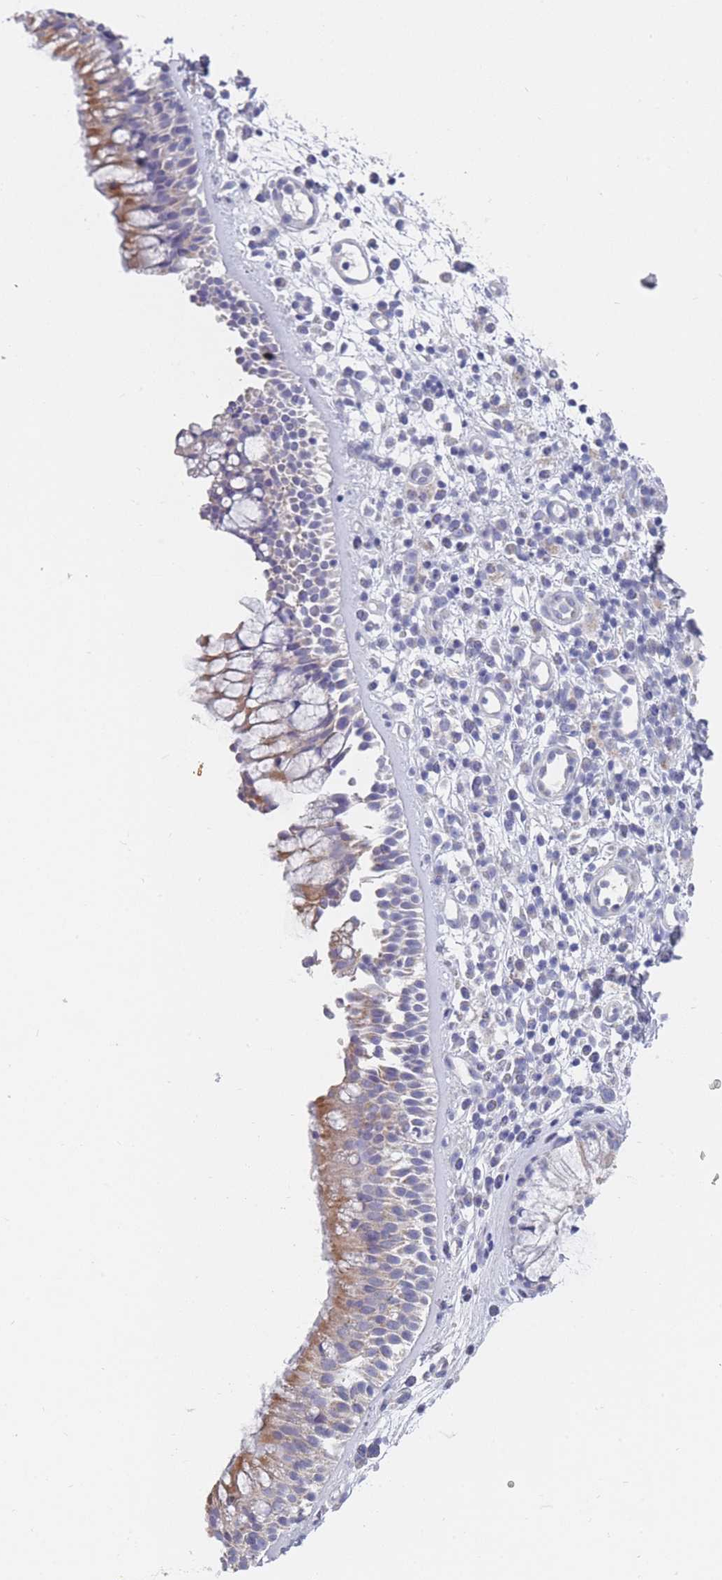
{"staining": {"intensity": "moderate", "quantity": "25%-75%", "location": "cytoplasmic/membranous"}, "tissue": "nasopharynx", "cell_type": "Respiratory epithelial cells", "image_type": "normal", "snomed": [{"axis": "morphology", "description": "Normal tissue, NOS"}, {"axis": "topography", "description": "Nasopharynx"}], "caption": "The image displays staining of benign nasopharynx, revealing moderate cytoplasmic/membranous protein positivity (brown color) within respiratory epithelial cells. (IHC, brightfield microscopy, high magnification).", "gene": "MRPS14", "patient": {"sex": "male", "age": 63}}